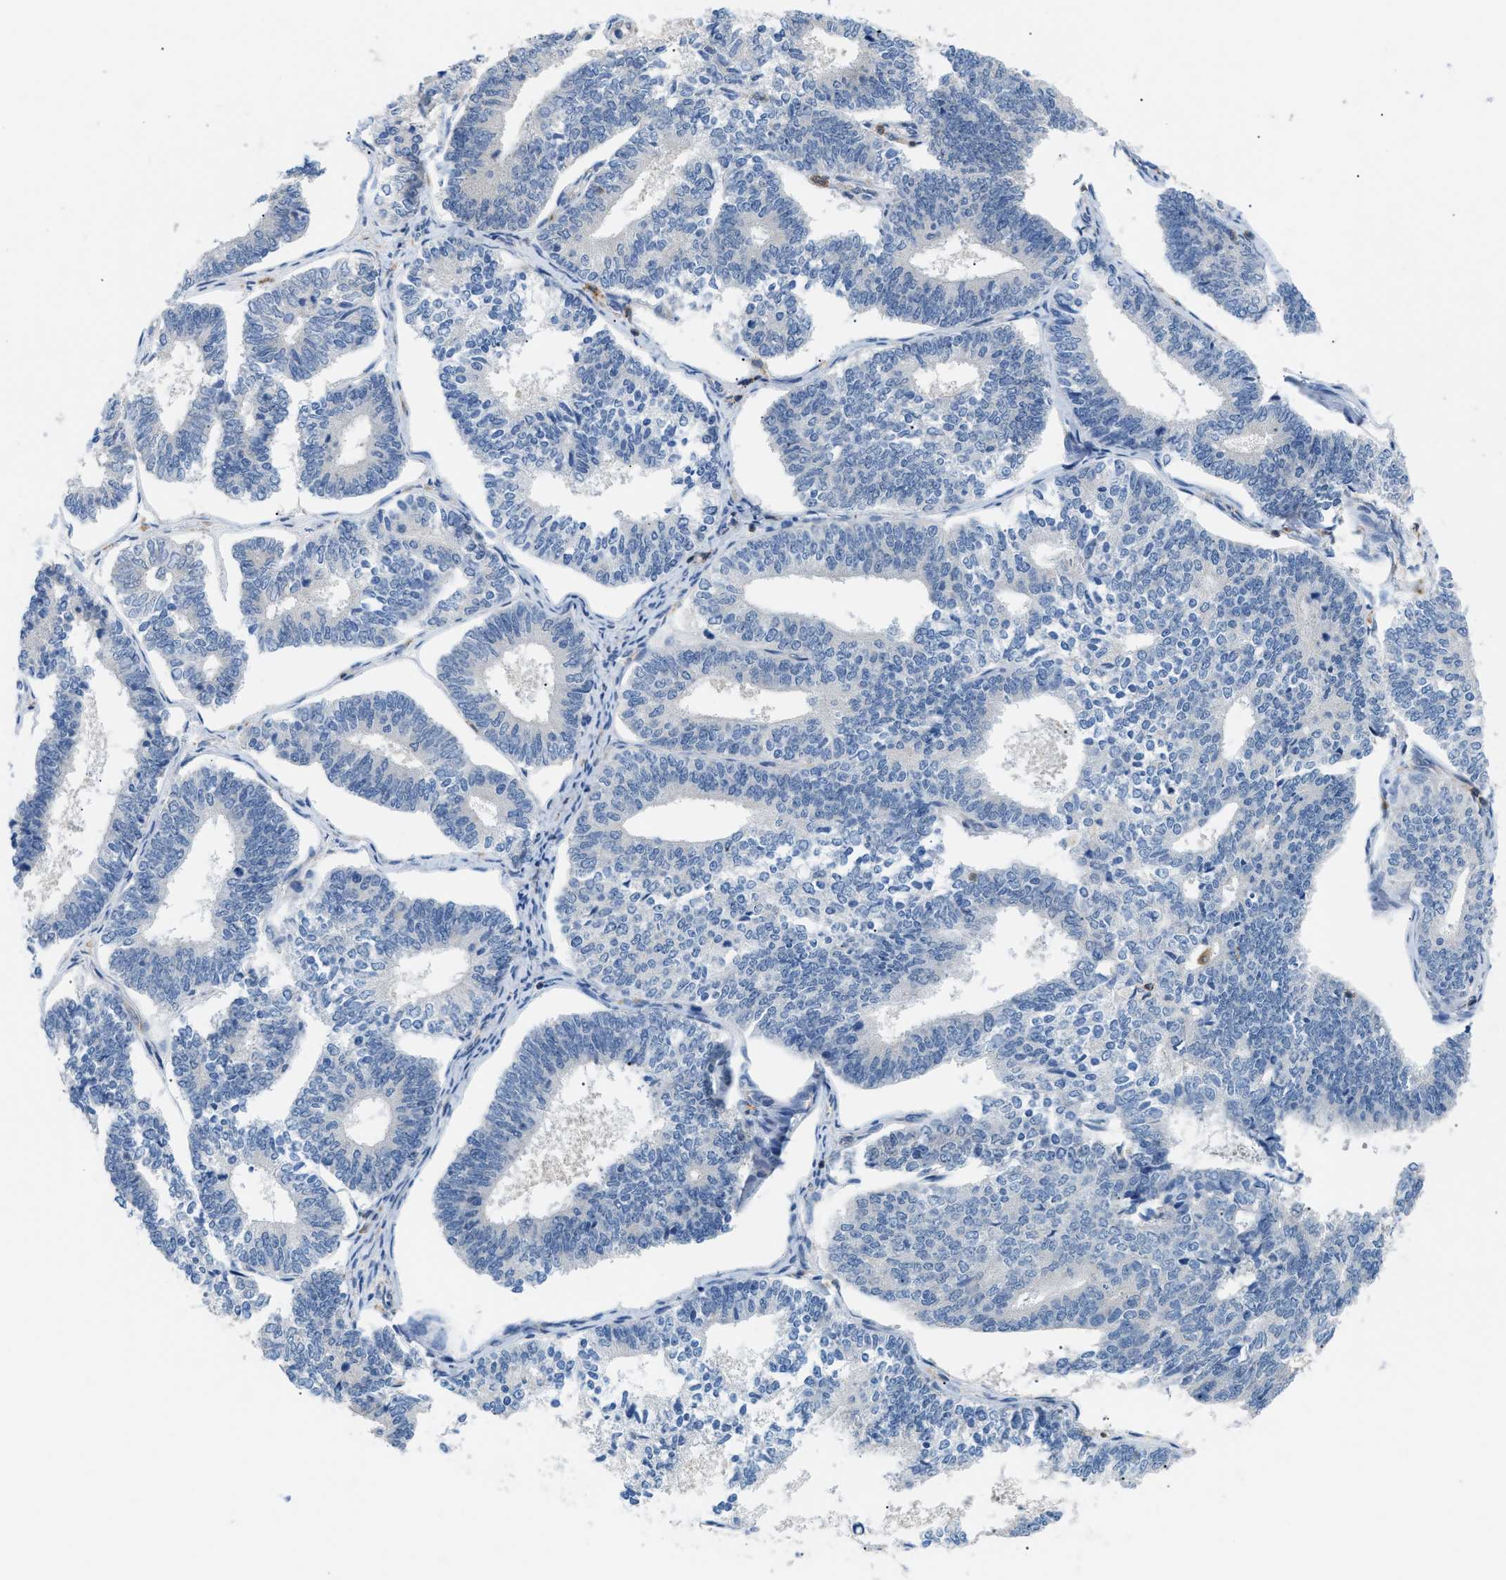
{"staining": {"intensity": "negative", "quantity": "none", "location": "none"}, "tissue": "endometrial cancer", "cell_type": "Tumor cells", "image_type": "cancer", "snomed": [{"axis": "morphology", "description": "Adenocarcinoma, NOS"}, {"axis": "topography", "description": "Endometrium"}], "caption": "IHC micrograph of neoplastic tissue: human endometrial cancer (adenocarcinoma) stained with DAB (3,3'-diaminobenzidine) exhibits no significant protein expression in tumor cells.", "gene": "INPP5D", "patient": {"sex": "female", "age": 70}}